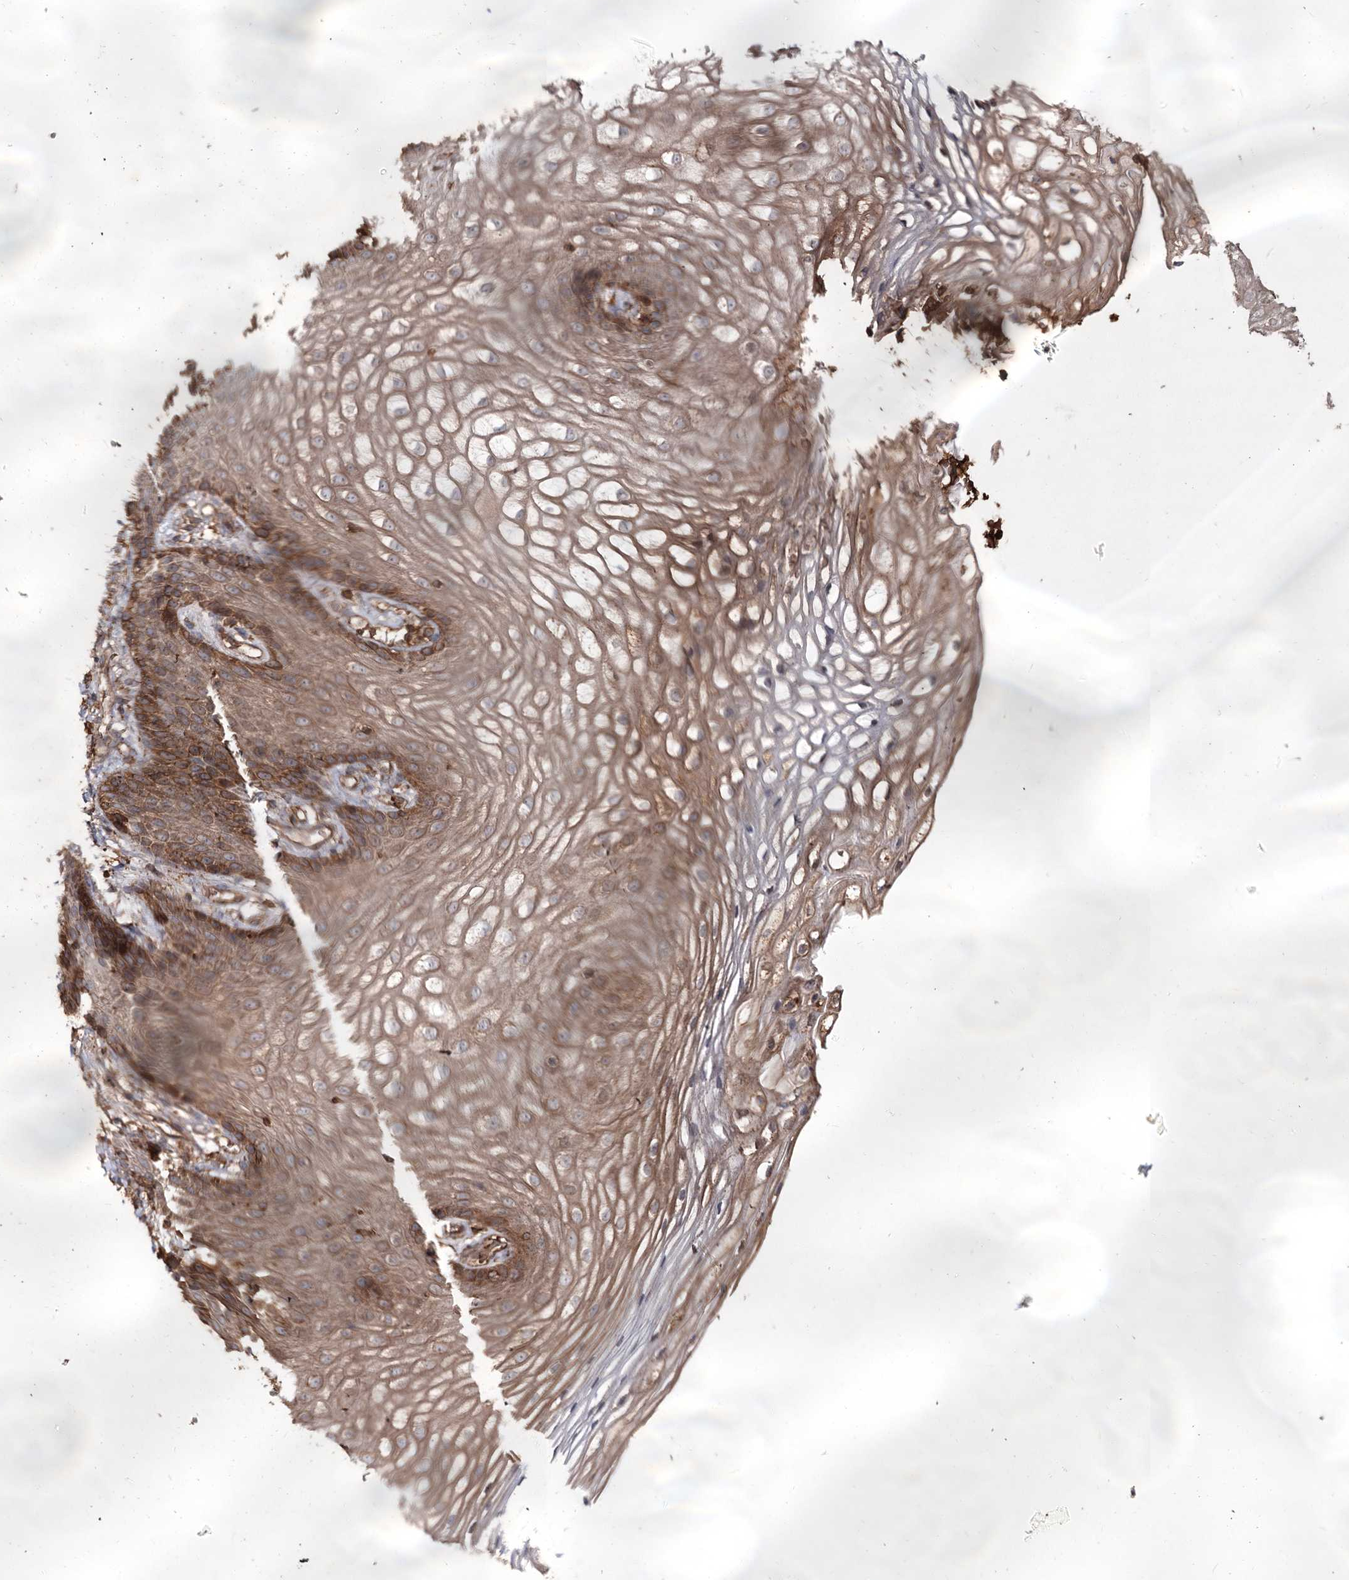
{"staining": {"intensity": "moderate", "quantity": ">75%", "location": "cytoplasmic/membranous"}, "tissue": "vagina", "cell_type": "Squamous epithelial cells", "image_type": "normal", "snomed": [{"axis": "morphology", "description": "Normal tissue, NOS"}, {"axis": "topography", "description": "Vagina"}], "caption": "Squamous epithelial cells show moderate cytoplasmic/membranous positivity in approximately >75% of cells in unremarkable vagina.", "gene": "PIK3C2A", "patient": {"sex": "female", "age": 60}}